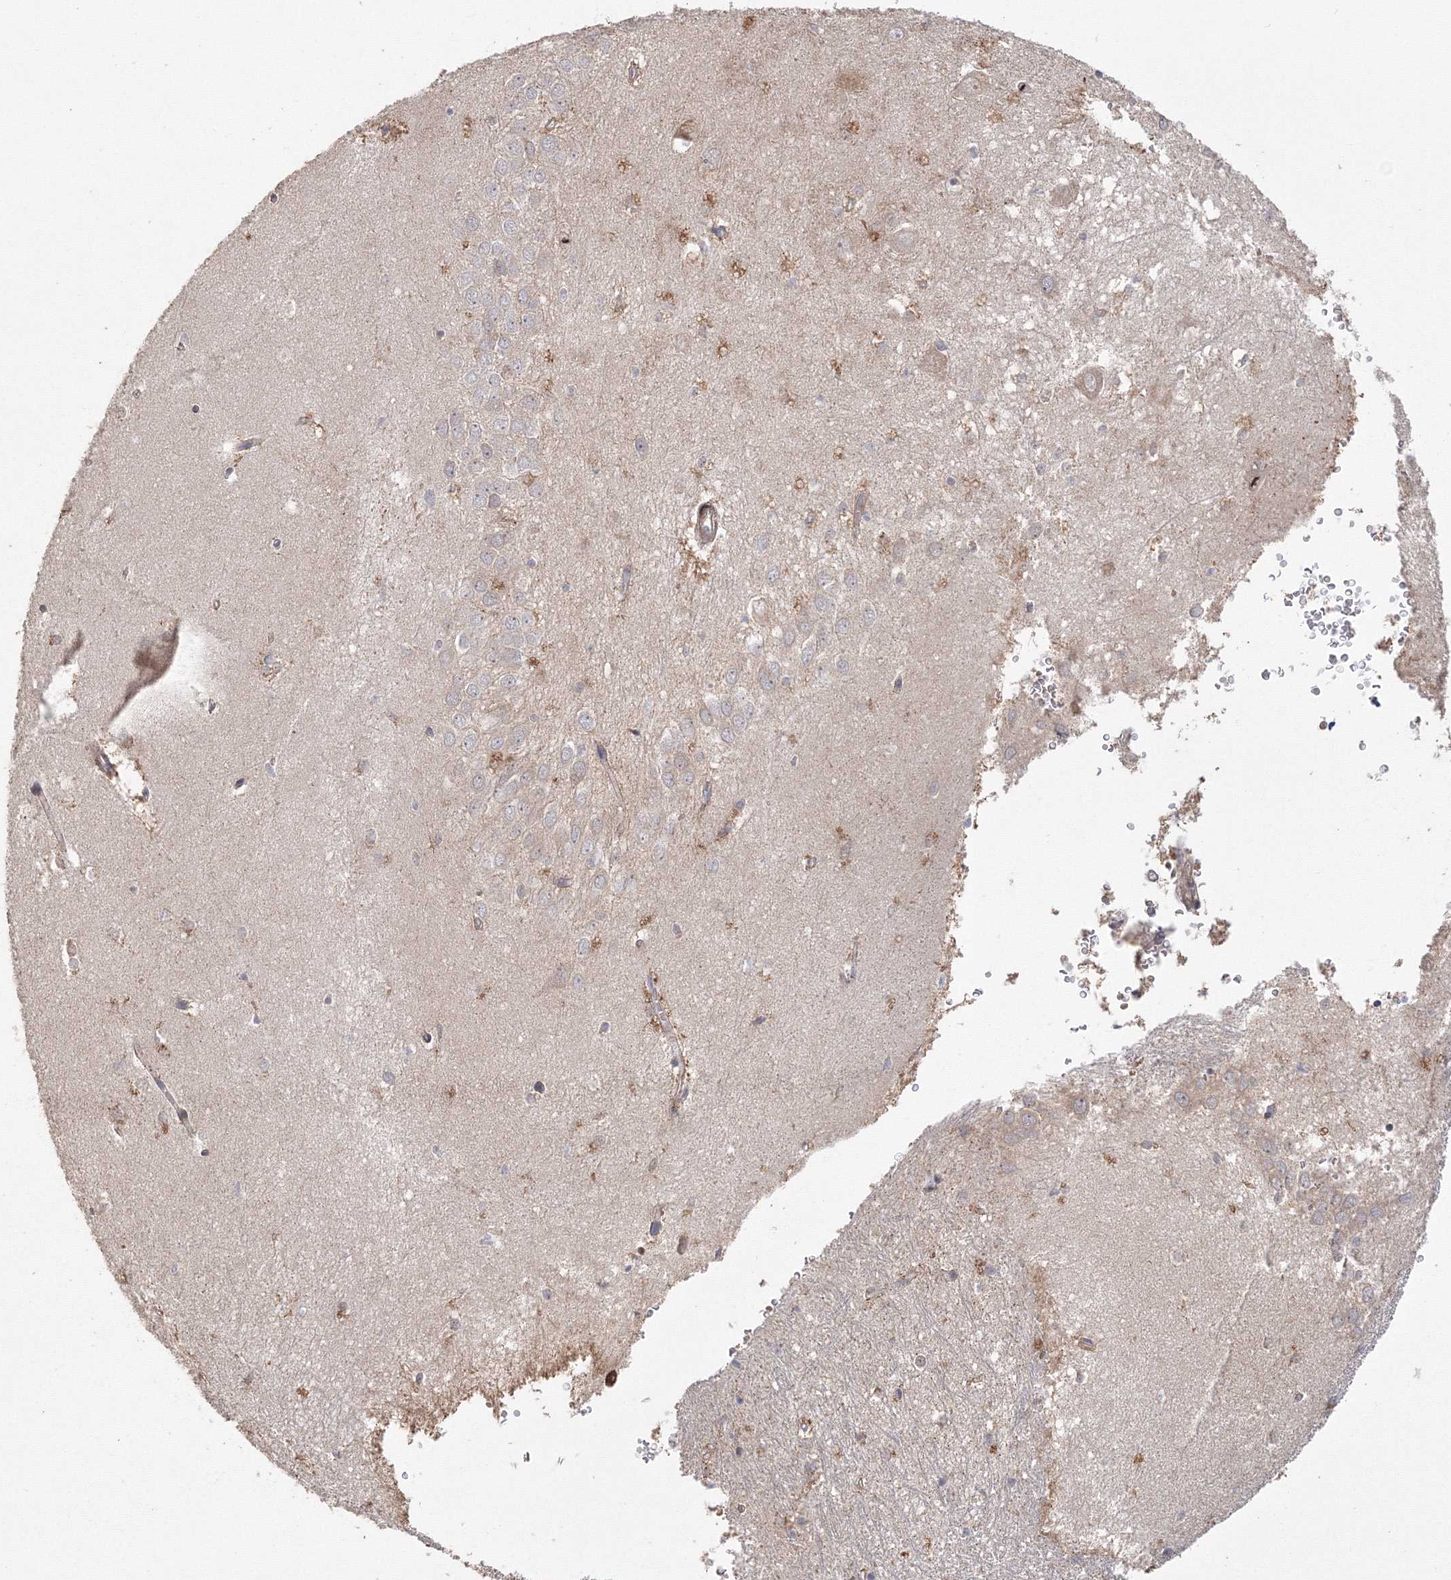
{"staining": {"intensity": "weak", "quantity": "<25%", "location": "cytoplasmic/membranous"}, "tissue": "hippocampus", "cell_type": "Glial cells", "image_type": "normal", "snomed": [{"axis": "morphology", "description": "Normal tissue, NOS"}, {"axis": "topography", "description": "Hippocampus"}], "caption": "Immunohistochemistry (IHC) histopathology image of normal hippocampus stained for a protein (brown), which exhibits no staining in glial cells. The staining was performed using DAB (3,3'-diaminobenzidine) to visualize the protein expression in brown, while the nuclei were stained in blue with hematoxylin (Magnification: 20x).", "gene": "TACC2", "patient": {"sex": "female", "age": 64}}